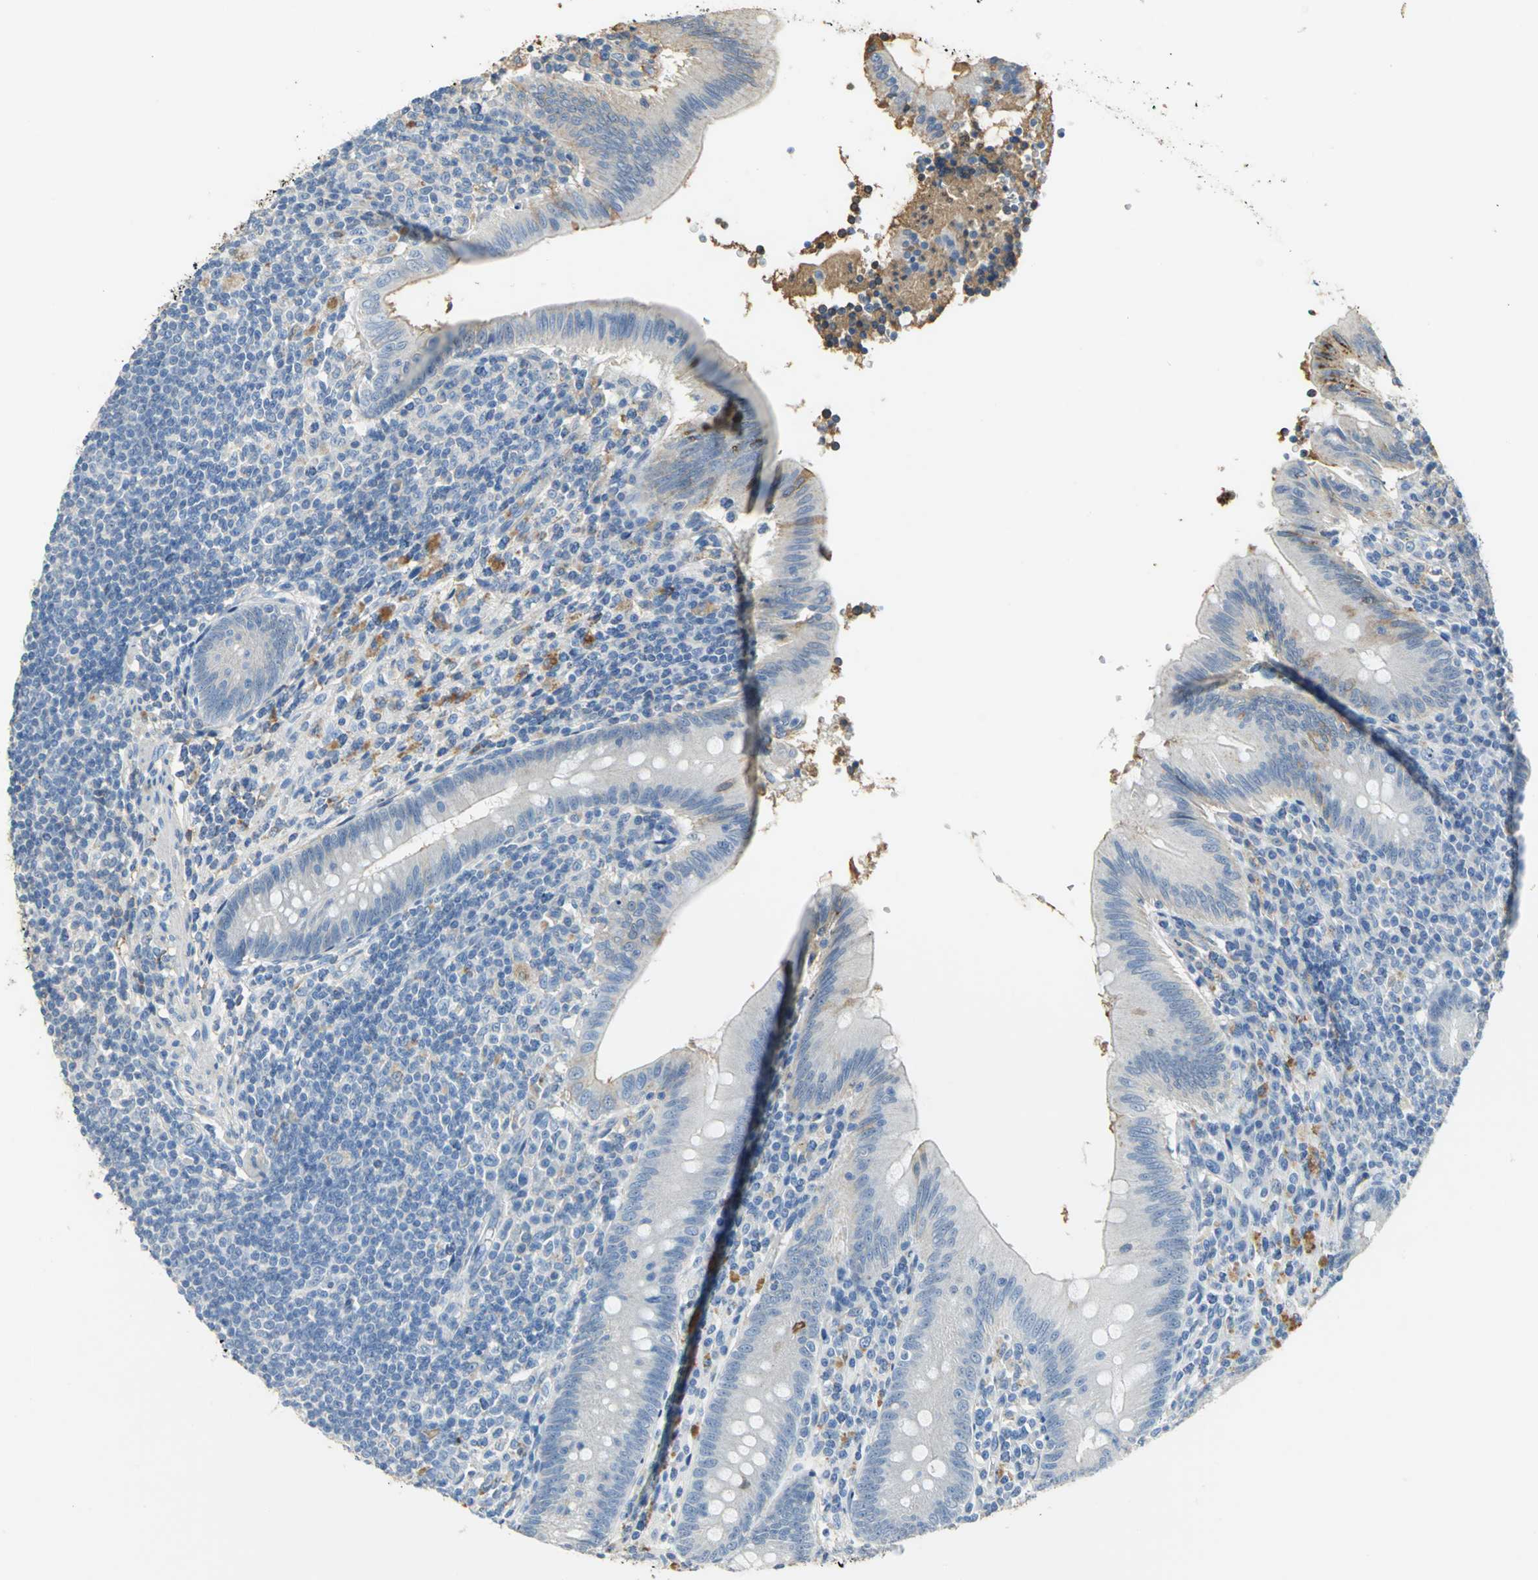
{"staining": {"intensity": "weak", "quantity": "<25%", "location": "cytoplasmic/membranous"}, "tissue": "appendix", "cell_type": "Glandular cells", "image_type": "normal", "snomed": [{"axis": "morphology", "description": "Normal tissue, NOS"}, {"axis": "morphology", "description": "Inflammation, NOS"}, {"axis": "topography", "description": "Appendix"}], "caption": "IHC of benign appendix reveals no positivity in glandular cells. (Stains: DAB (3,3'-diaminobenzidine) immunohistochemistry with hematoxylin counter stain, Microscopy: brightfield microscopy at high magnification).", "gene": "GYG2", "patient": {"sex": "male", "age": 46}}